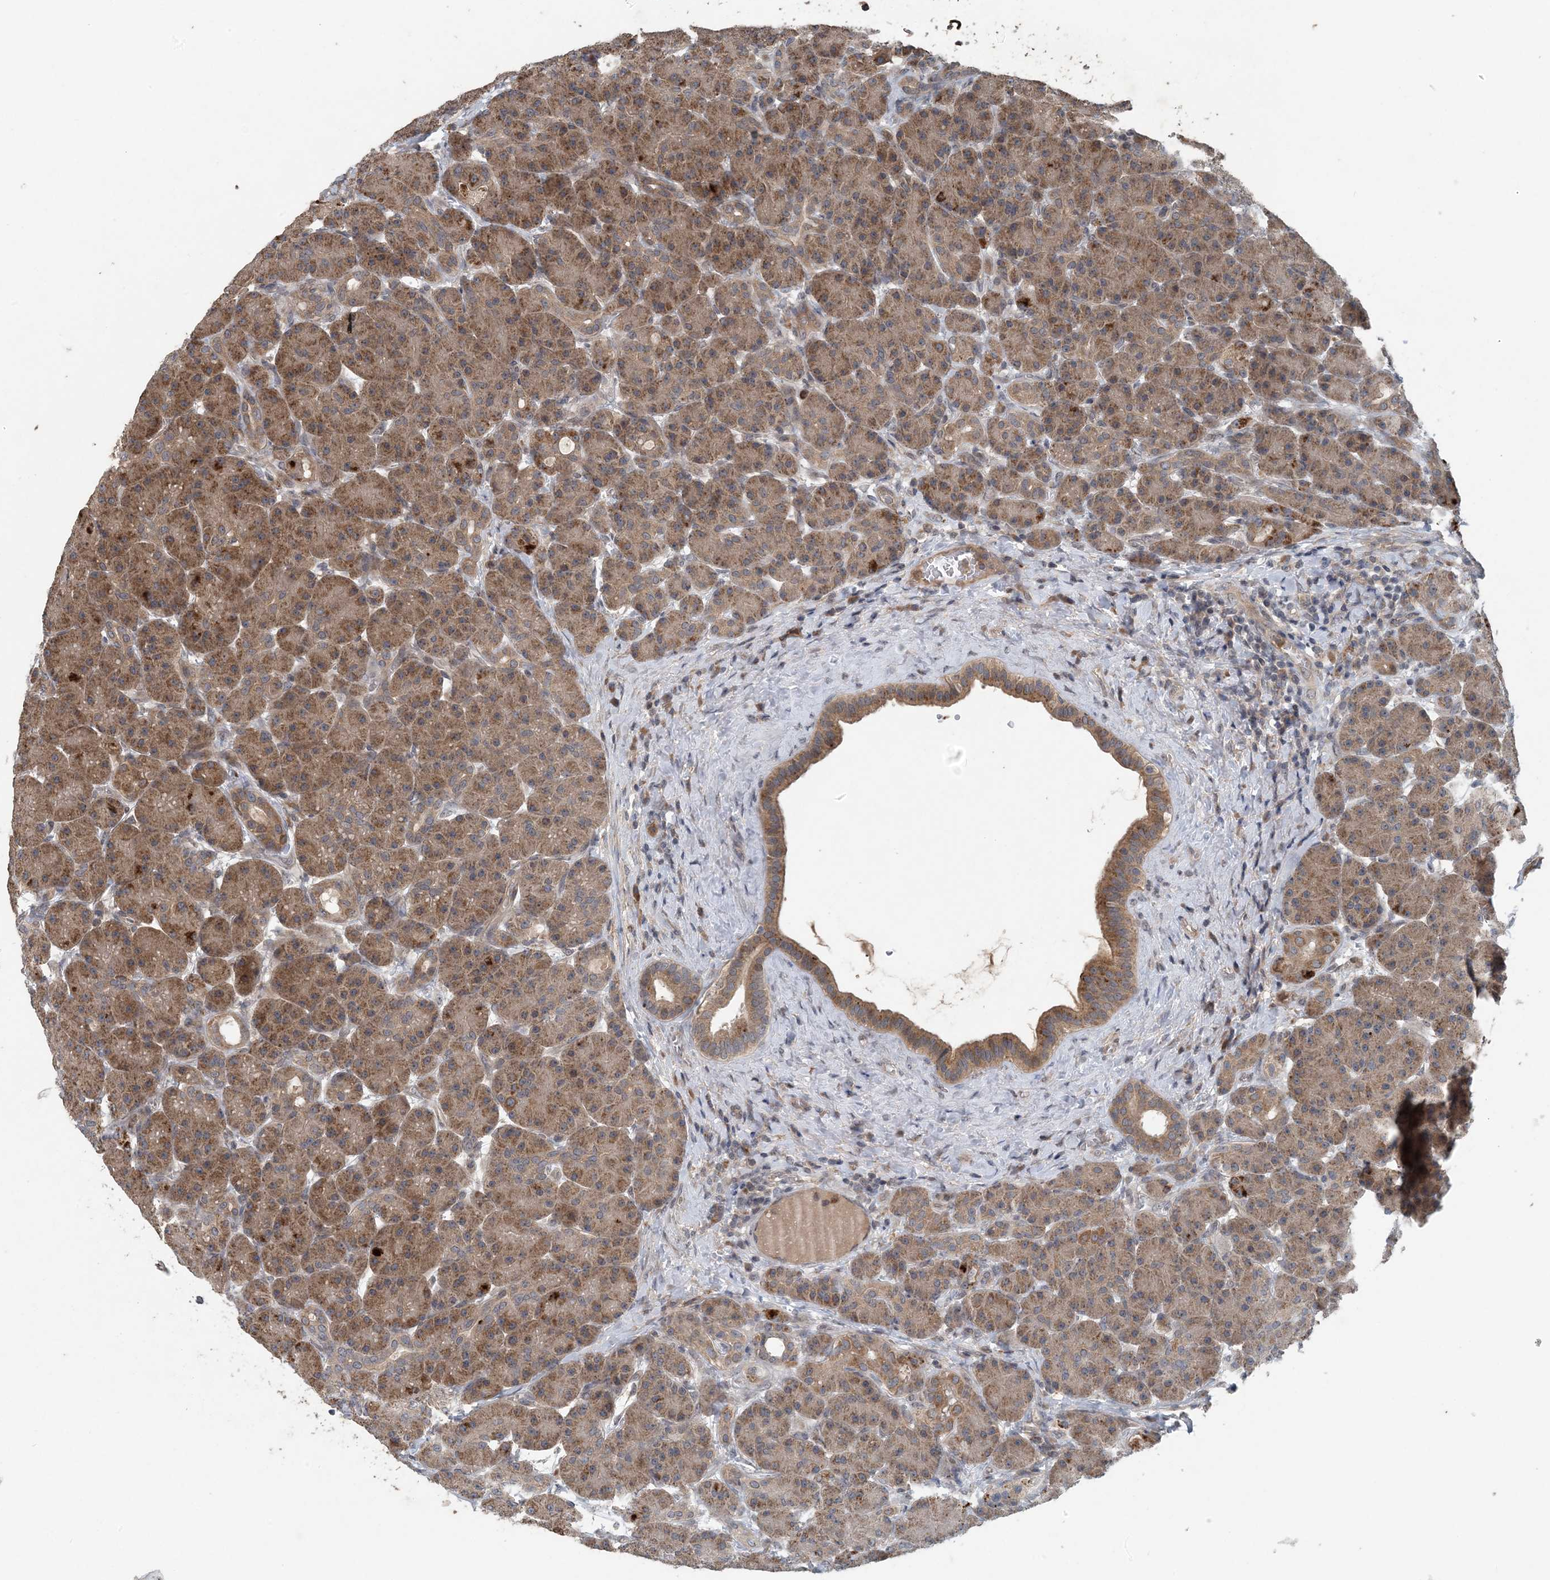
{"staining": {"intensity": "moderate", "quantity": ">75%", "location": "cytoplasmic/membranous"}, "tissue": "pancreas", "cell_type": "Exocrine glandular cells", "image_type": "normal", "snomed": [{"axis": "morphology", "description": "Normal tissue, NOS"}, {"axis": "topography", "description": "Pancreas"}], "caption": "Immunohistochemistry (IHC) image of unremarkable pancreas: human pancreas stained using immunohistochemistry exhibits medium levels of moderate protein expression localized specifically in the cytoplasmic/membranous of exocrine glandular cells, appearing as a cytoplasmic/membranous brown color.", "gene": "MYO9B", "patient": {"sex": "male", "age": 63}}